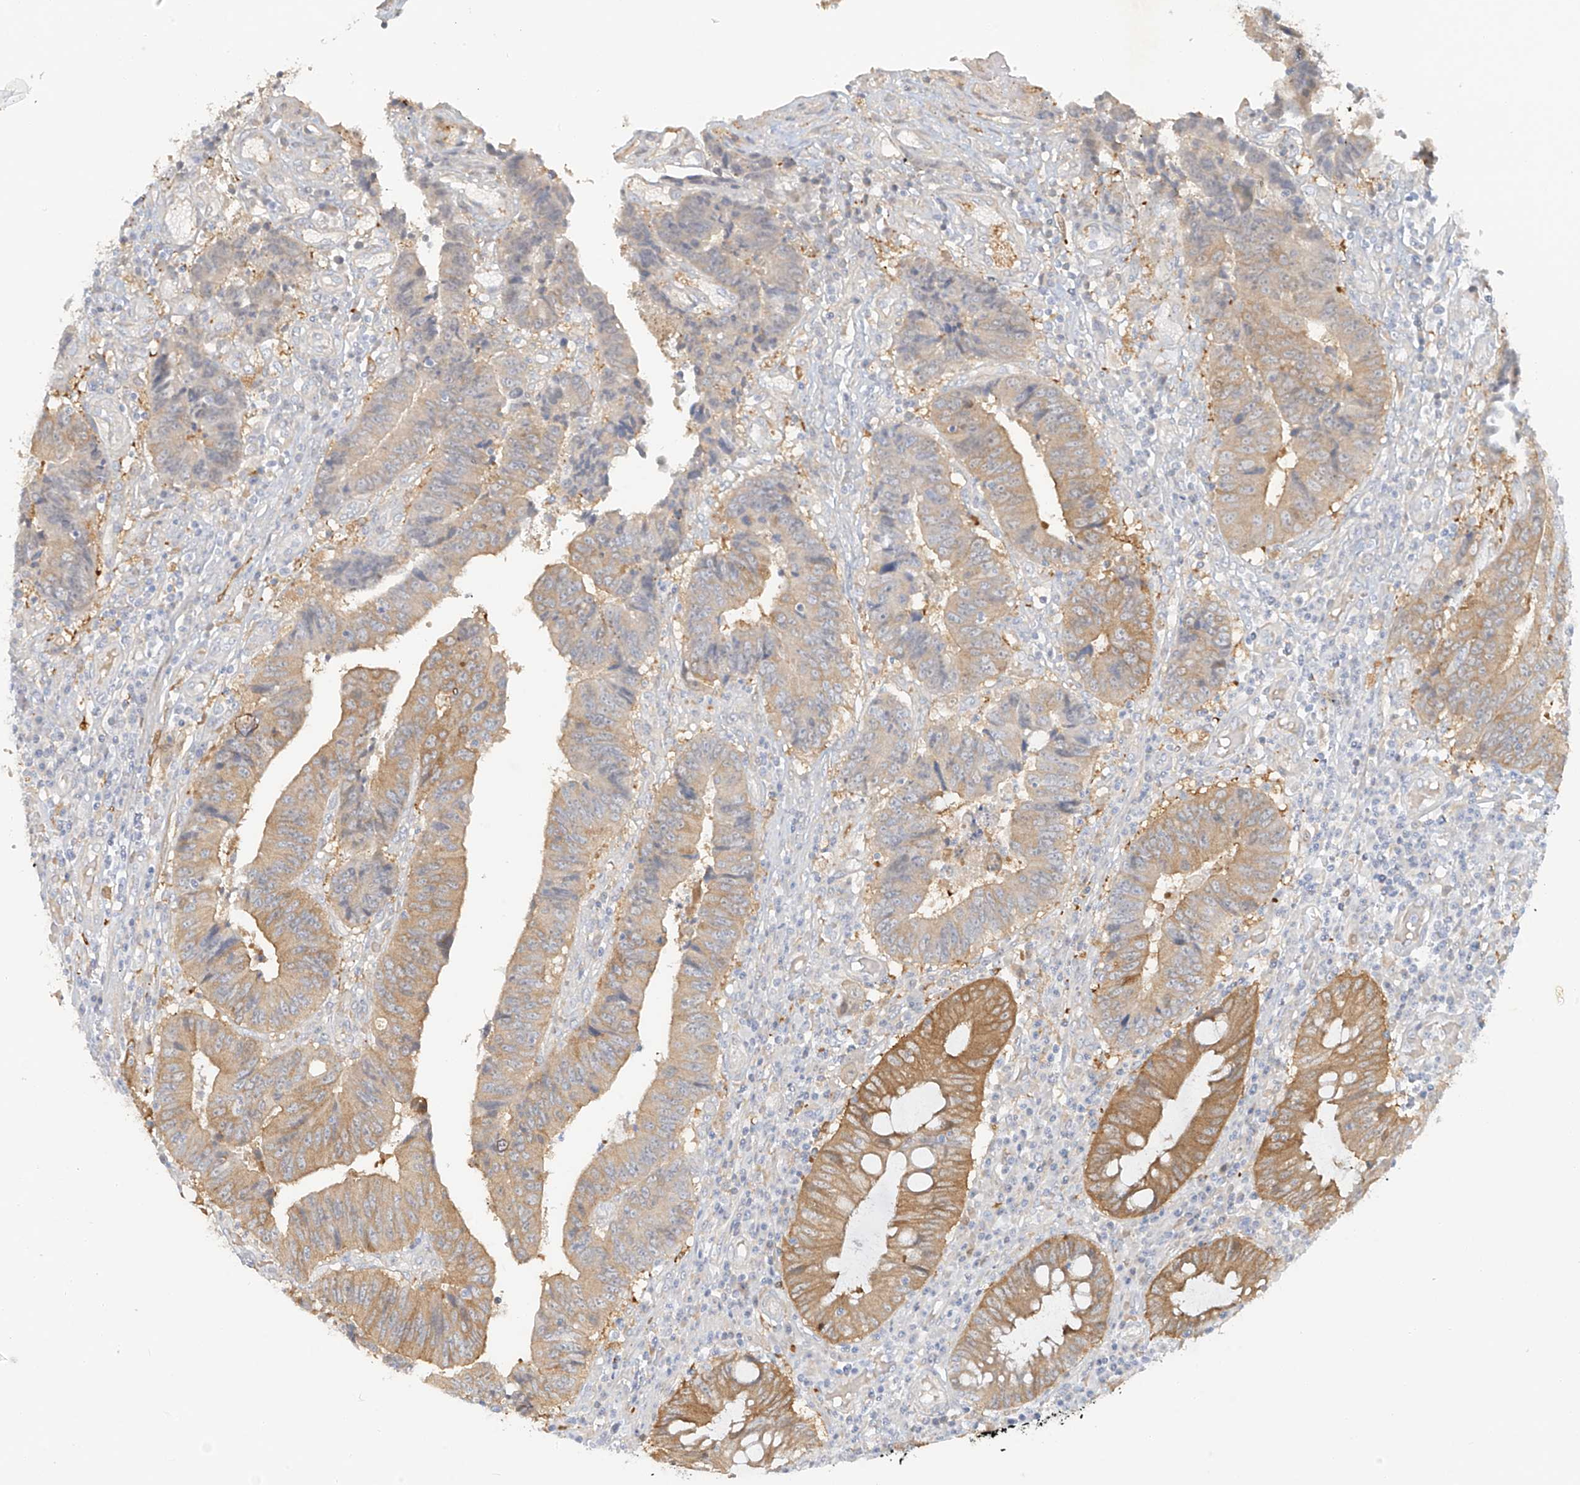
{"staining": {"intensity": "moderate", "quantity": "25%-75%", "location": "cytoplasmic/membranous"}, "tissue": "colorectal cancer", "cell_type": "Tumor cells", "image_type": "cancer", "snomed": [{"axis": "morphology", "description": "Adenocarcinoma, NOS"}, {"axis": "topography", "description": "Rectum"}], "caption": "Tumor cells reveal medium levels of moderate cytoplasmic/membranous staining in approximately 25%-75% of cells in colorectal adenocarcinoma. Ihc stains the protein in brown and the nuclei are stained blue.", "gene": "UPK1B", "patient": {"sex": "male", "age": 84}}